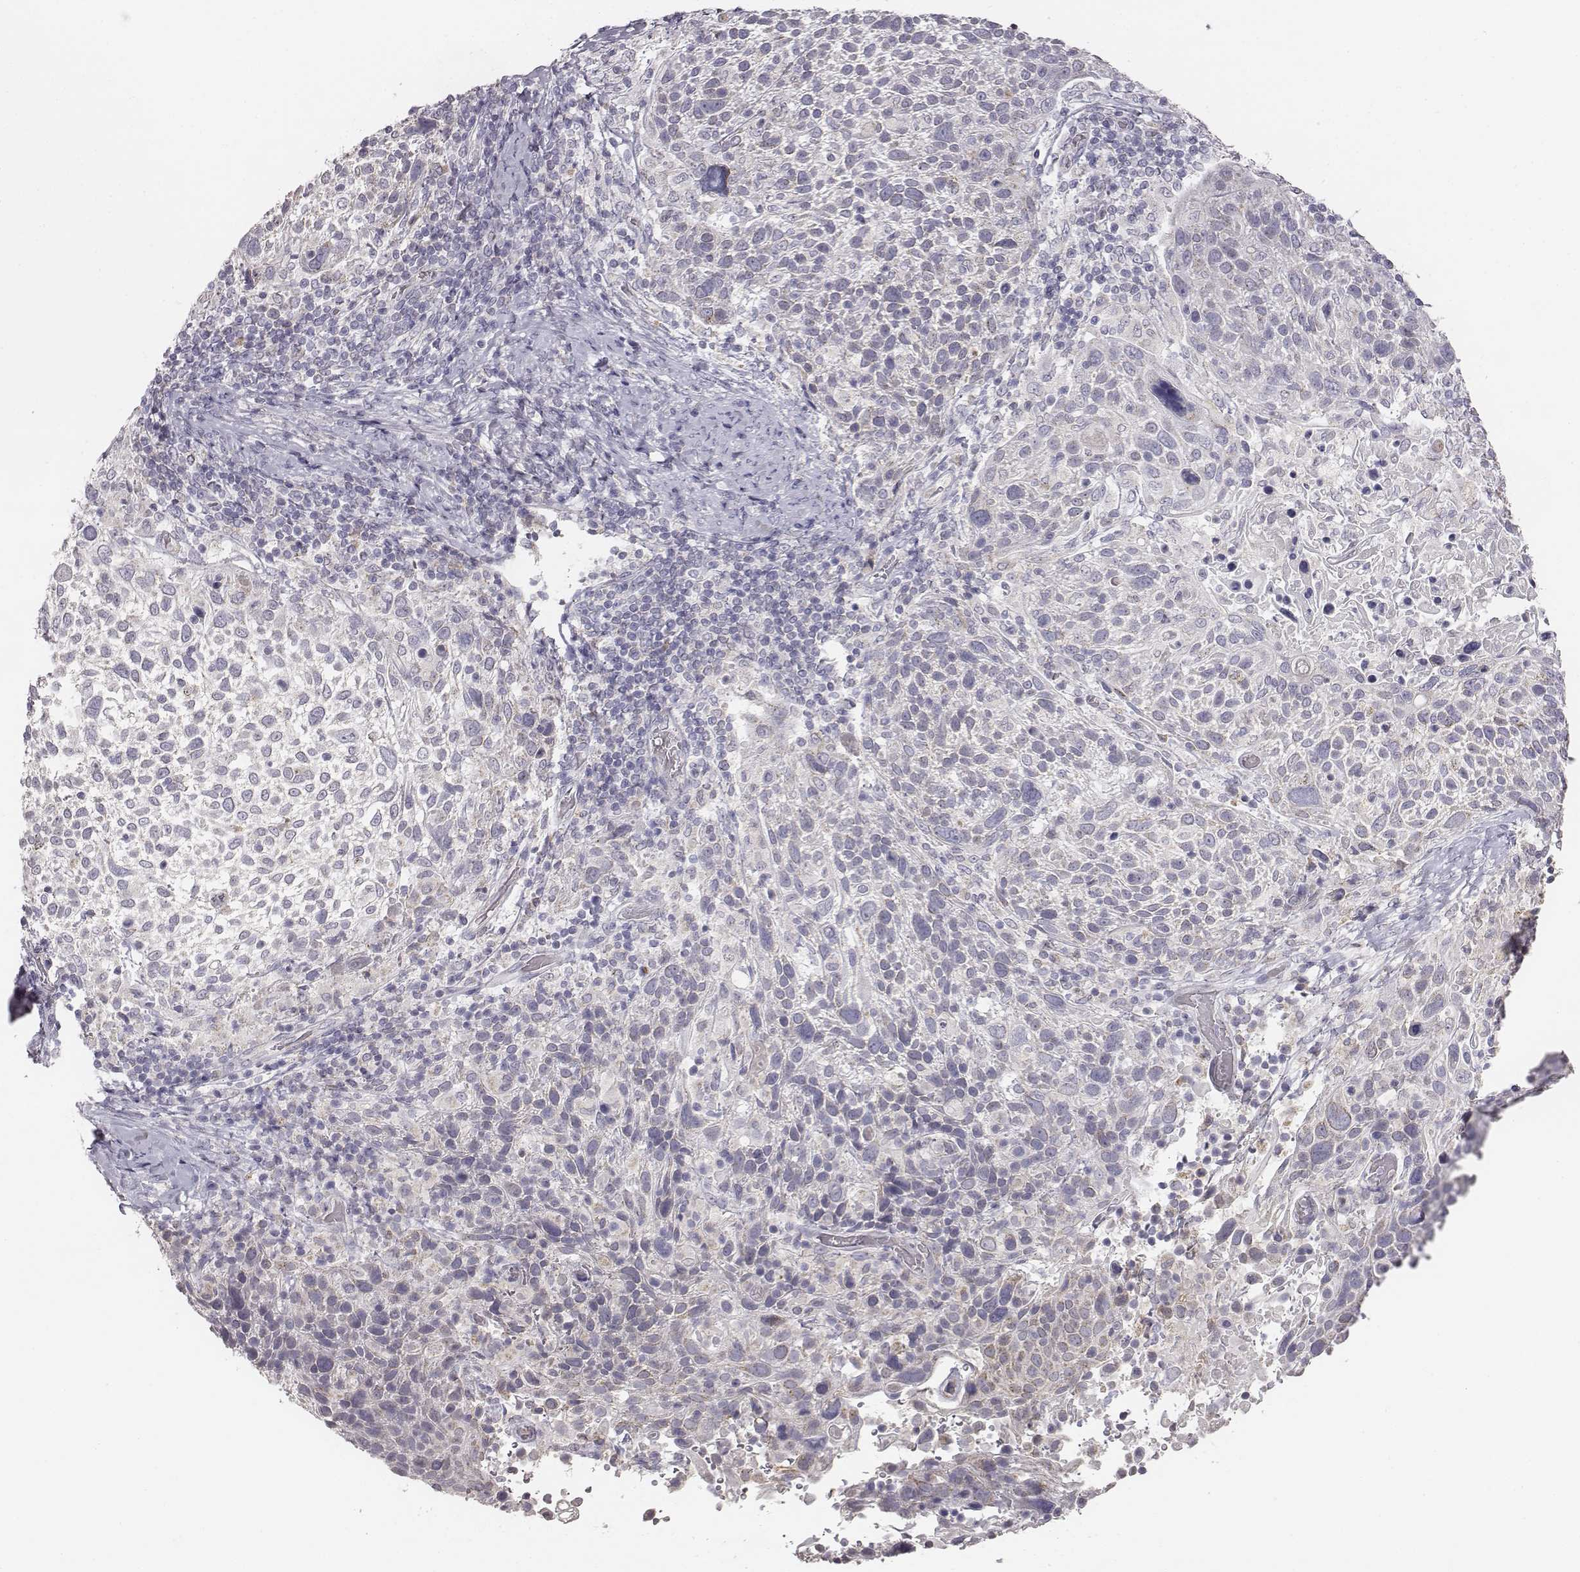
{"staining": {"intensity": "negative", "quantity": "none", "location": "none"}, "tissue": "cervical cancer", "cell_type": "Tumor cells", "image_type": "cancer", "snomed": [{"axis": "morphology", "description": "Squamous cell carcinoma, NOS"}, {"axis": "topography", "description": "Cervix"}], "caption": "The image displays no significant expression in tumor cells of cervical cancer.", "gene": "ABCD3", "patient": {"sex": "female", "age": 61}}